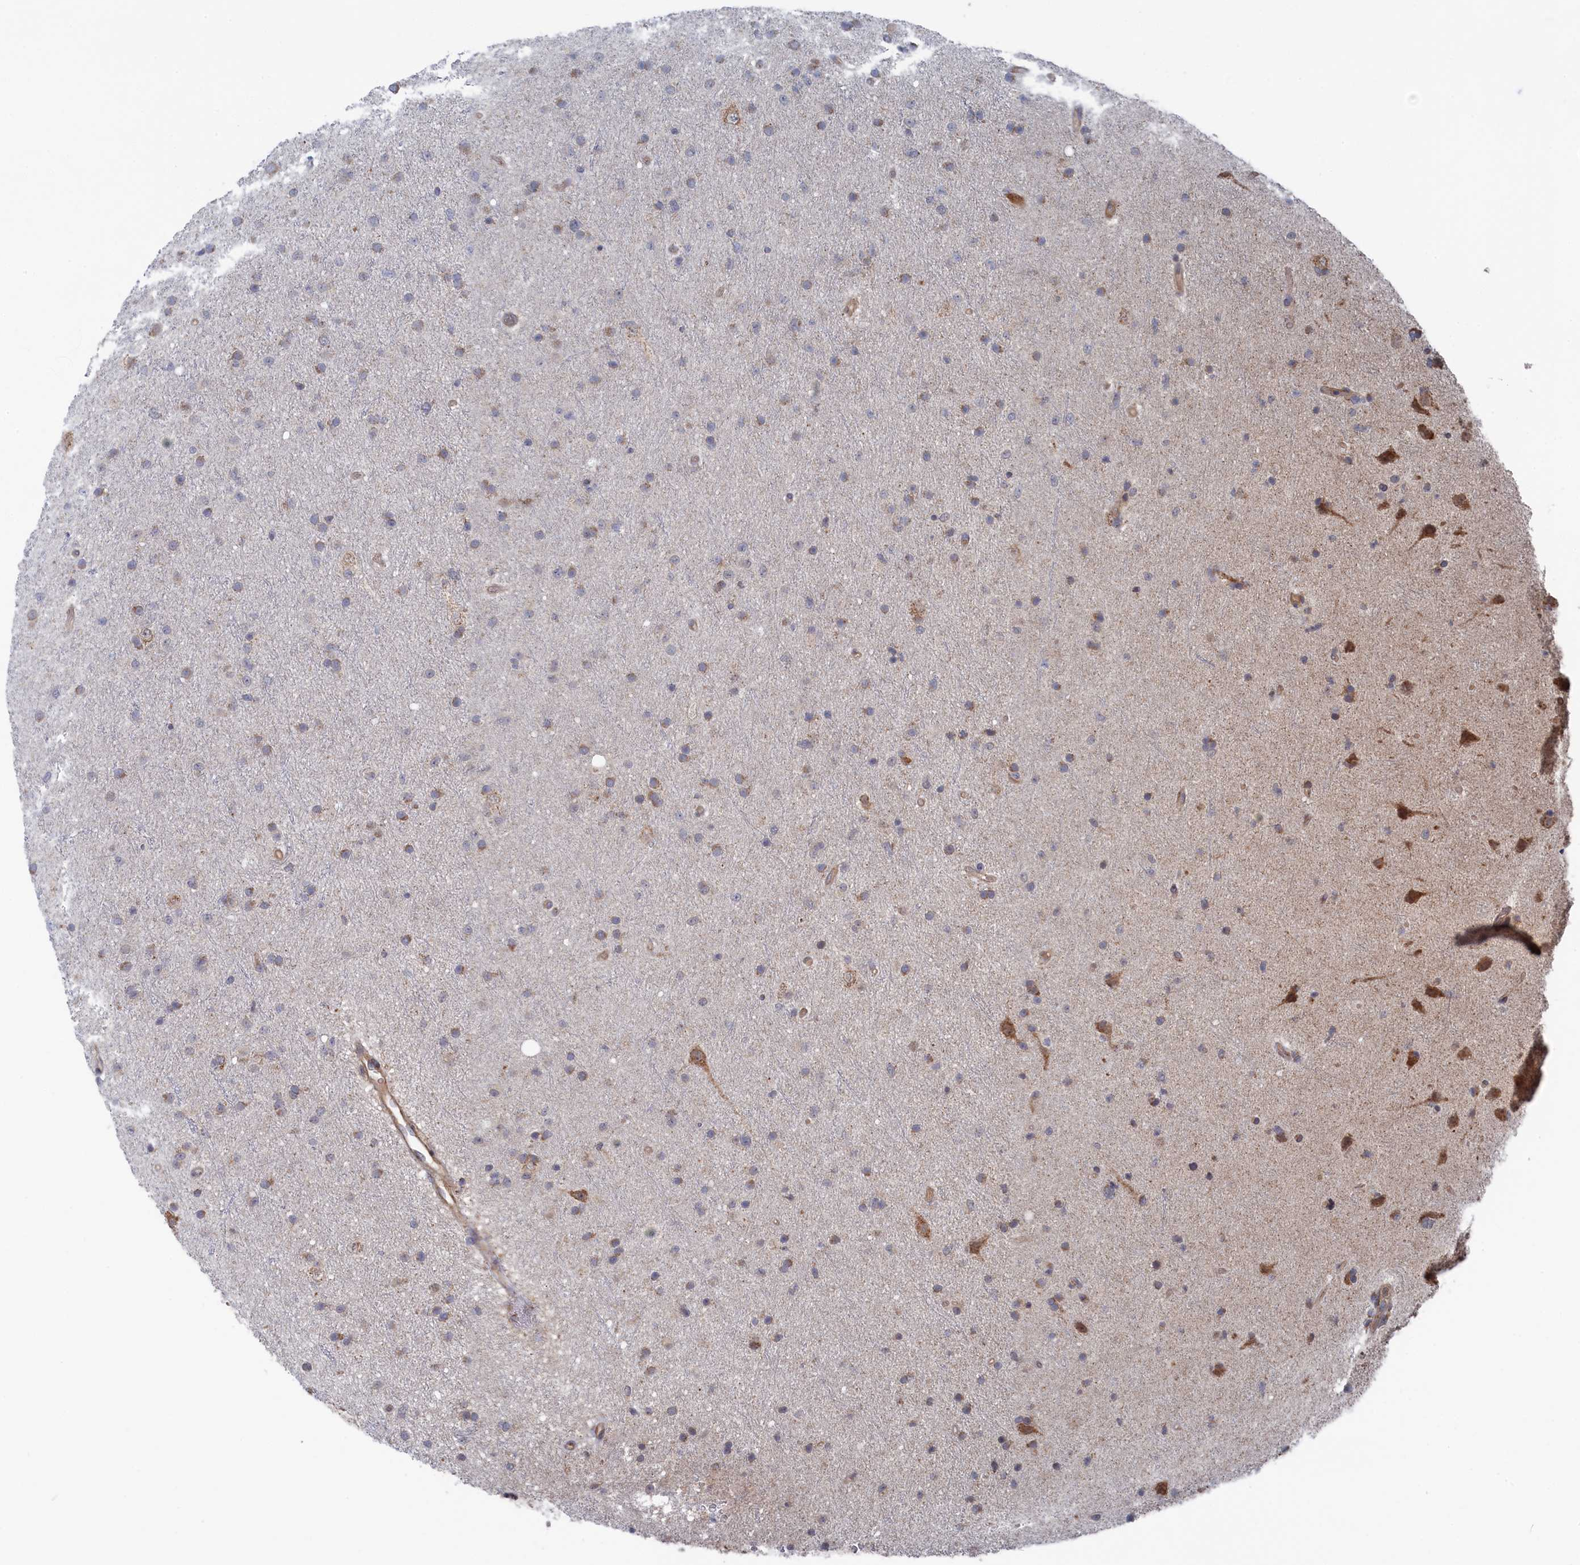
{"staining": {"intensity": "weak", "quantity": "25%-75%", "location": "cytoplasmic/membranous"}, "tissue": "glioma", "cell_type": "Tumor cells", "image_type": "cancer", "snomed": [{"axis": "morphology", "description": "Glioma, malignant, Low grade"}, {"axis": "topography", "description": "Cerebral cortex"}], "caption": "Protein analysis of glioma tissue shows weak cytoplasmic/membranous staining in about 25%-75% of tumor cells.", "gene": "FILIP1L", "patient": {"sex": "female", "age": 39}}